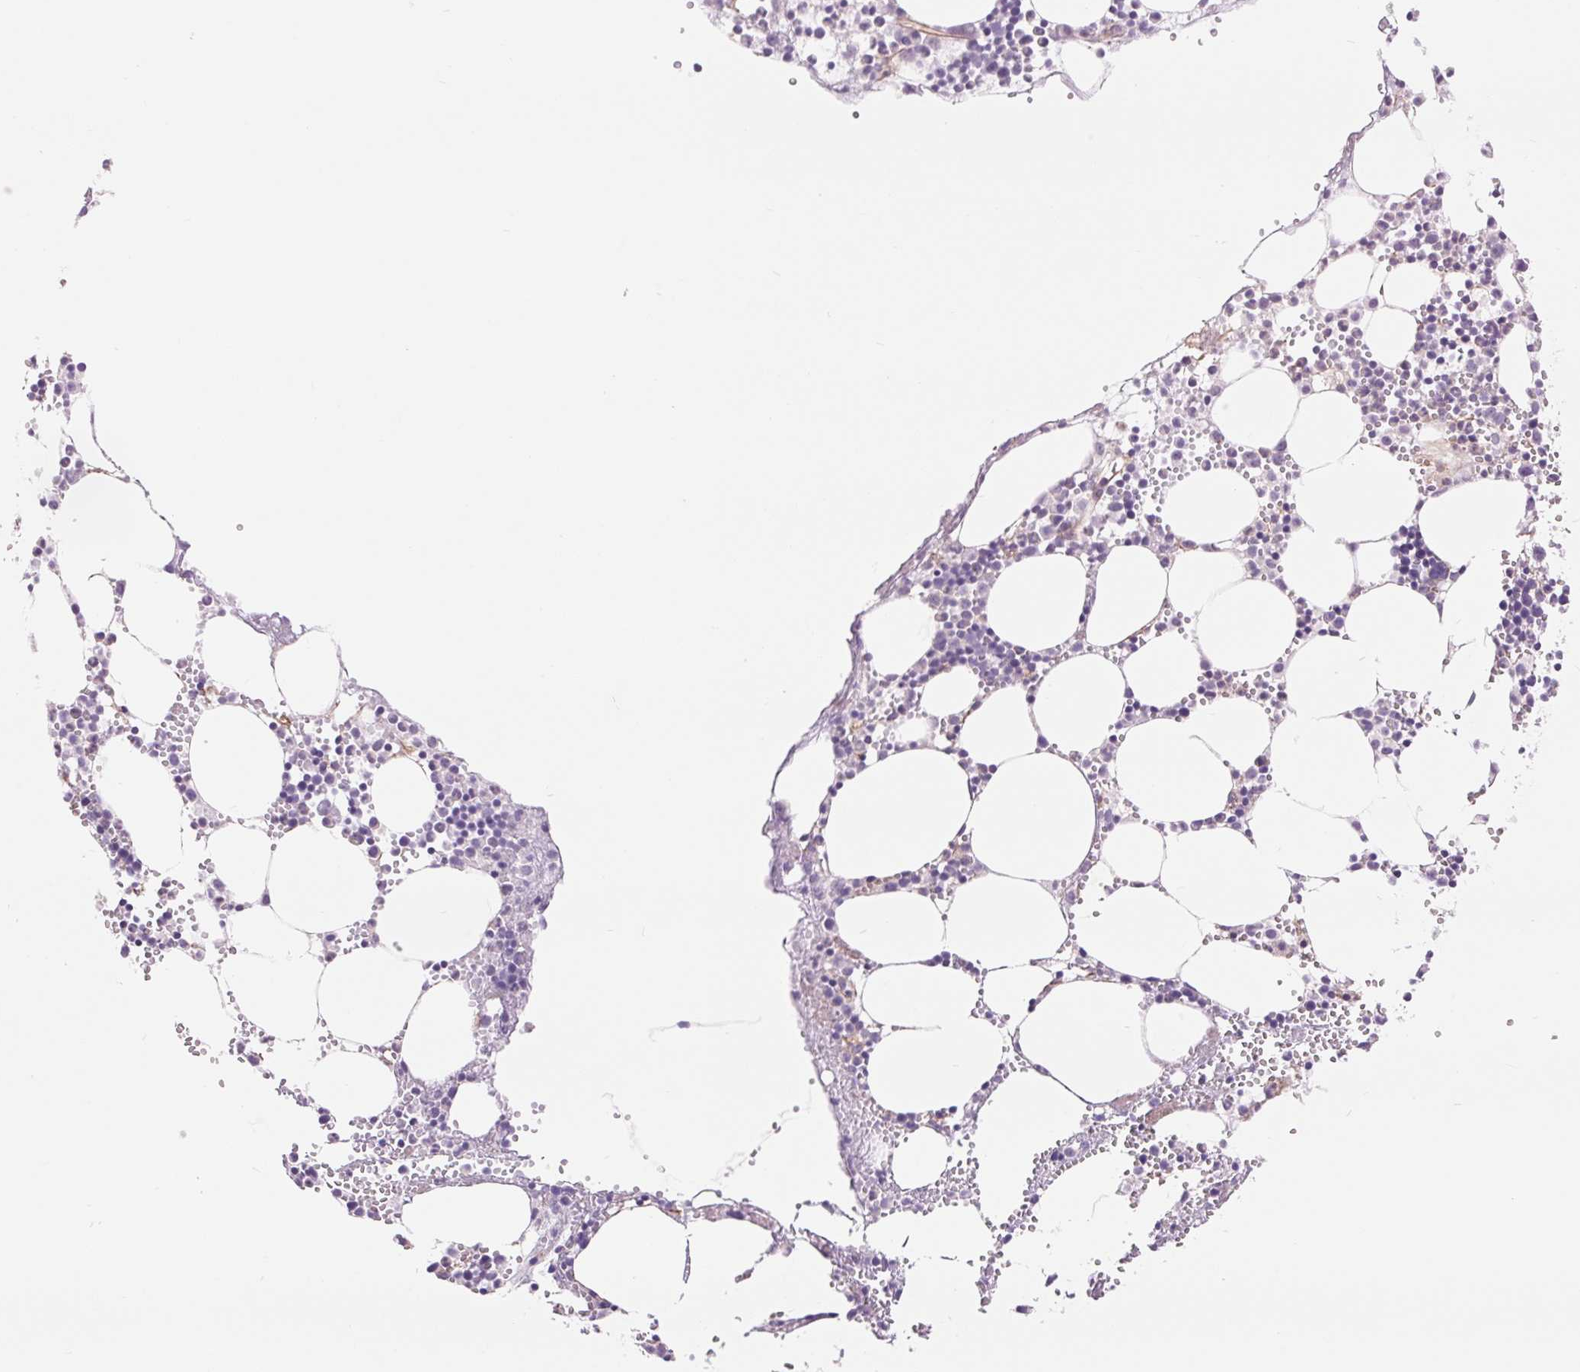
{"staining": {"intensity": "moderate", "quantity": "<25%", "location": "cytoplasmic/membranous"}, "tissue": "bone marrow", "cell_type": "Hematopoietic cells", "image_type": "normal", "snomed": [{"axis": "morphology", "description": "Normal tissue, NOS"}, {"axis": "topography", "description": "Bone marrow"}], "caption": "A brown stain labels moderate cytoplasmic/membranous staining of a protein in hematopoietic cells of unremarkable bone marrow.", "gene": "DIXDC1", "patient": {"sex": "male", "age": 89}}